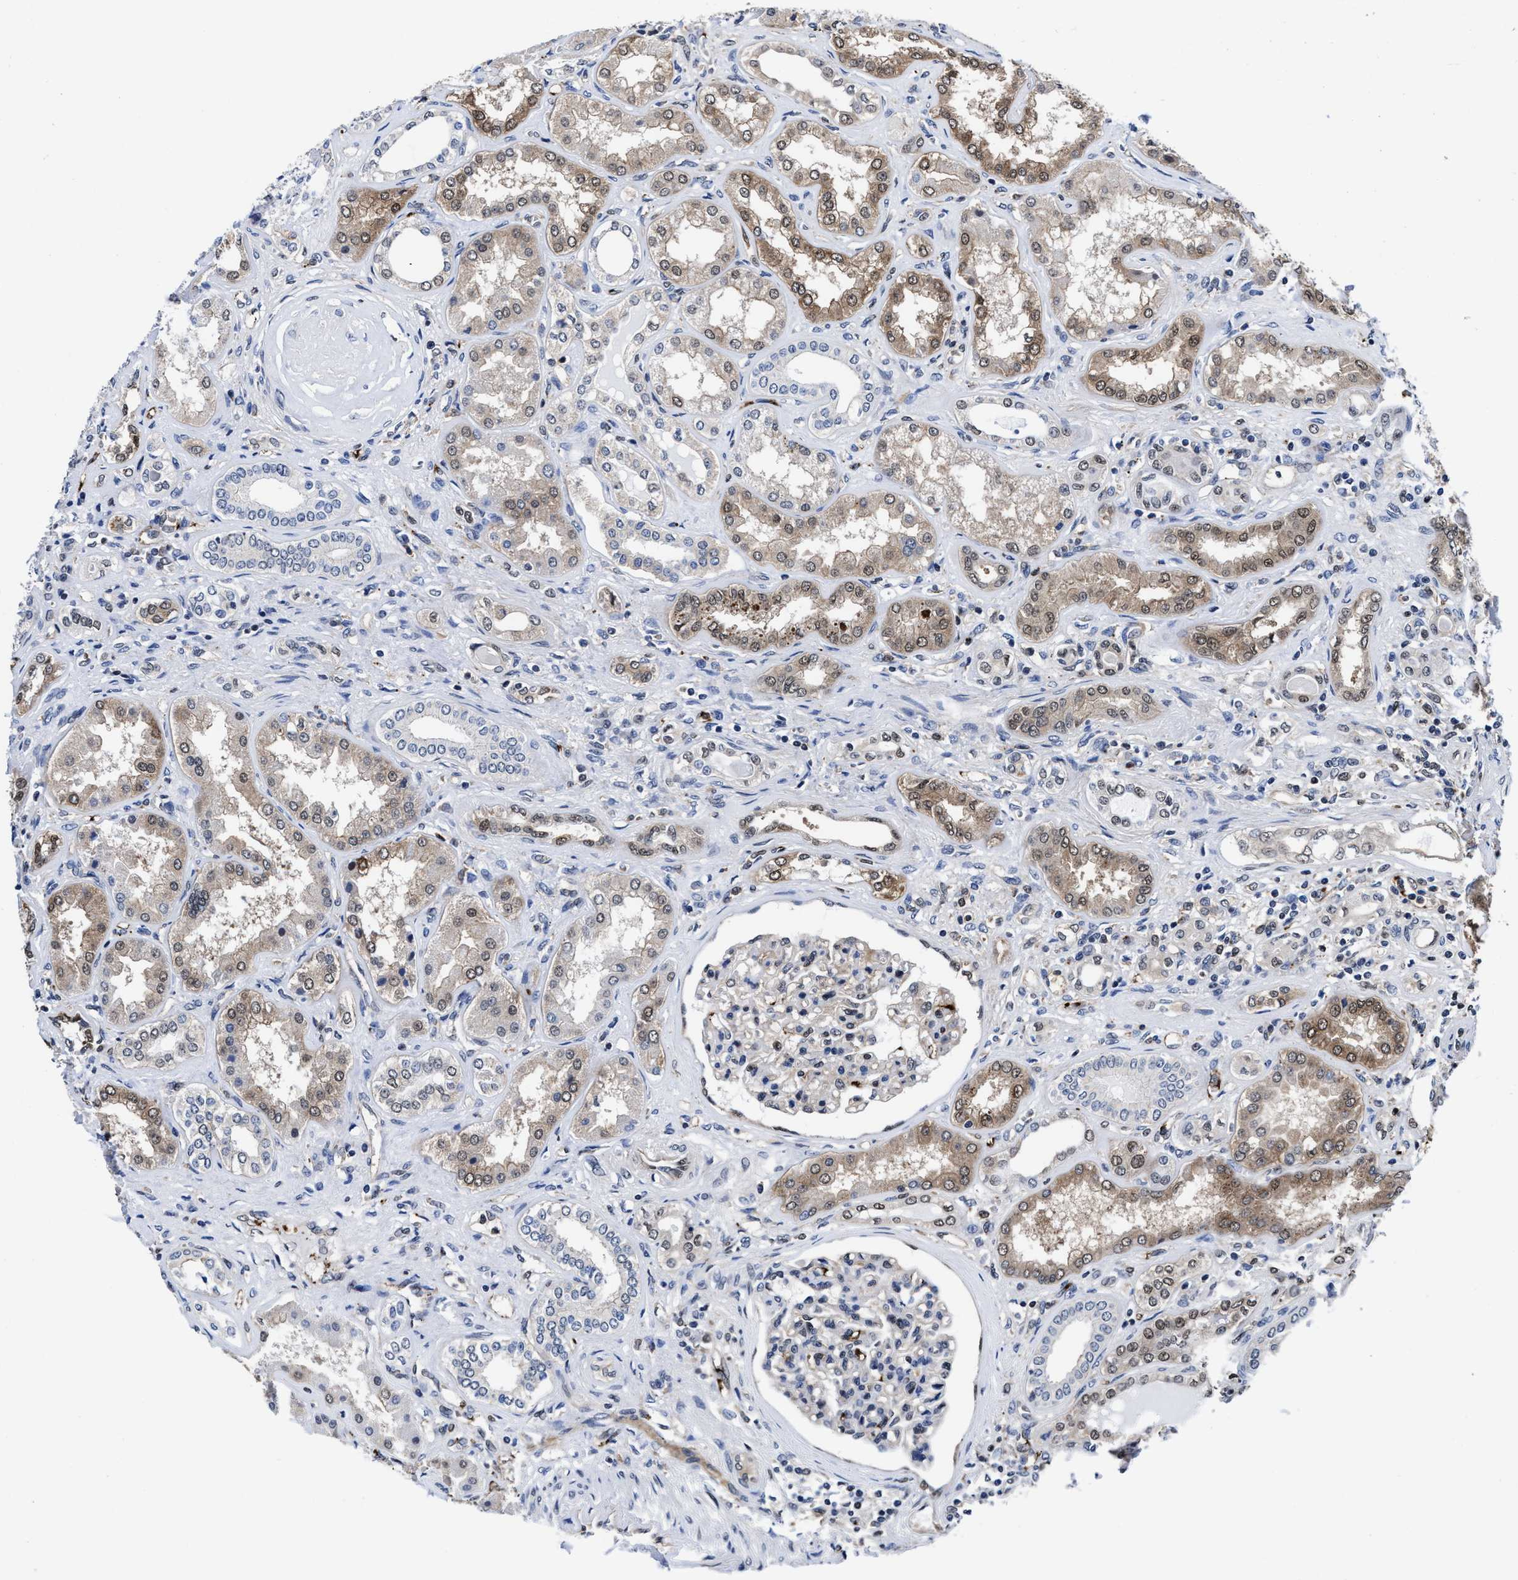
{"staining": {"intensity": "moderate", "quantity": "25%-75%", "location": "nuclear"}, "tissue": "kidney", "cell_type": "Cells in glomeruli", "image_type": "normal", "snomed": [{"axis": "morphology", "description": "Normal tissue, NOS"}, {"axis": "topography", "description": "Kidney"}], "caption": "The photomicrograph demonstrates a brown stain indicating the presence of a protein in the nuclear of cells in glomeruli in kidney. (DAB (3,3'-diaminobenzidine) IHC, brown staining for protein, blue staining for nuclei).", "gene": "ACLY", "patient": {"sex": "female", "age": 56}}